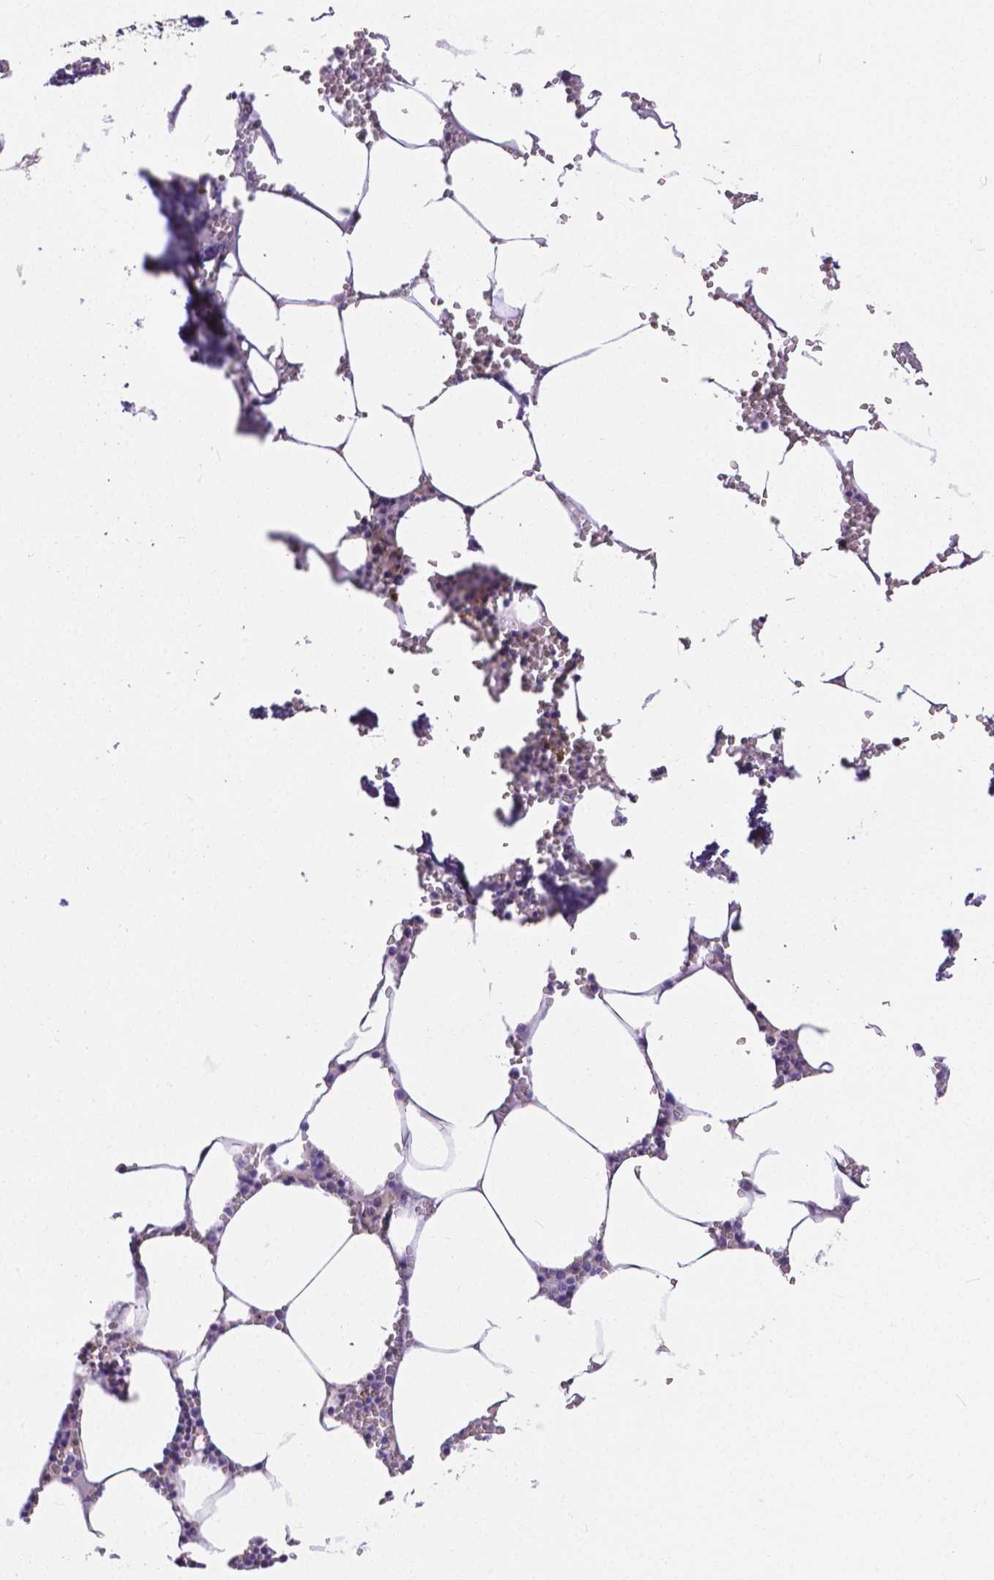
{"staining": {"intensity": "negative", "quantity": "none", "location": "none"}, "tissue": "bone marrow", "cell_type": "Hematopoietic cells", "image_type": "normal", "snomed": [{"axis": "morphology", "description": "Normal tissue, NOS"}, {"axis": "topography", "description": "Bone marrow"}], "caption": "A histopathology image of human bone marrow is negative for staining in hematopoietic cells. The staining was performed using DAB to visualize the protein expression in brown, while the nuclei were stained in blue with hematoxylin (Magnification: 20x).", "gene": "CD4", "patient": {"sex": "male", "age": 54}}